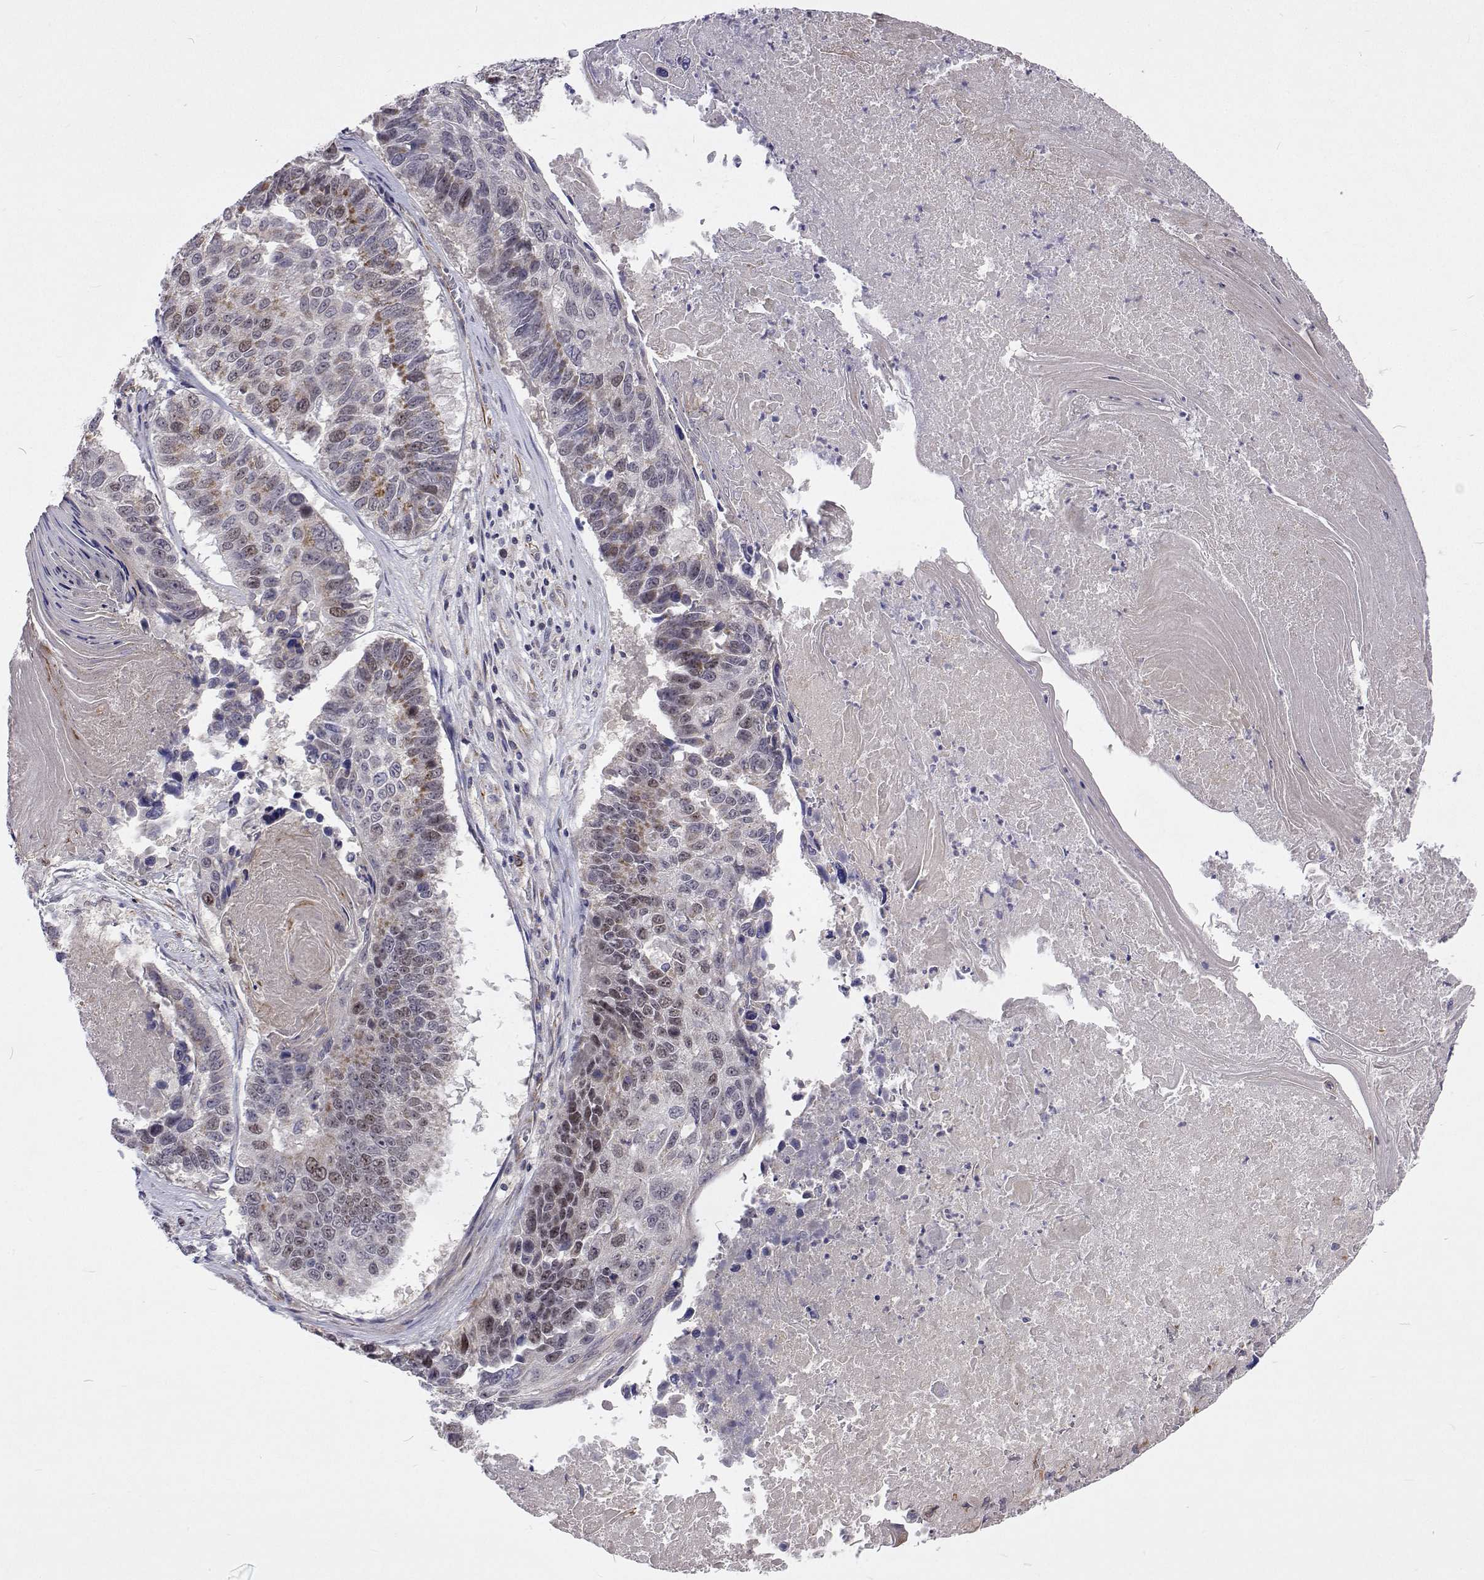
{"staining": {"intensity": "moderate", "quantity": "<25%", "location": "cytoplasmic/membranous,nuclear"}, "tissue": "lung cancer", "cell_type": "Tumor cells", "image_type": "cancer", "snomed": [{"axis": "morphology", "description": "Squamous cell carcinoma, NOS"}, {"axis": "topography", "description": "Lung"}], "caption": "Moderate cytoplasmic/membranous and nuclear expression is appreciated in about <25% of tumor cells in lung squamous cell carcinoma.", "gene": "DHTKD1", "patient": {"sex": "male", "age": 73}}